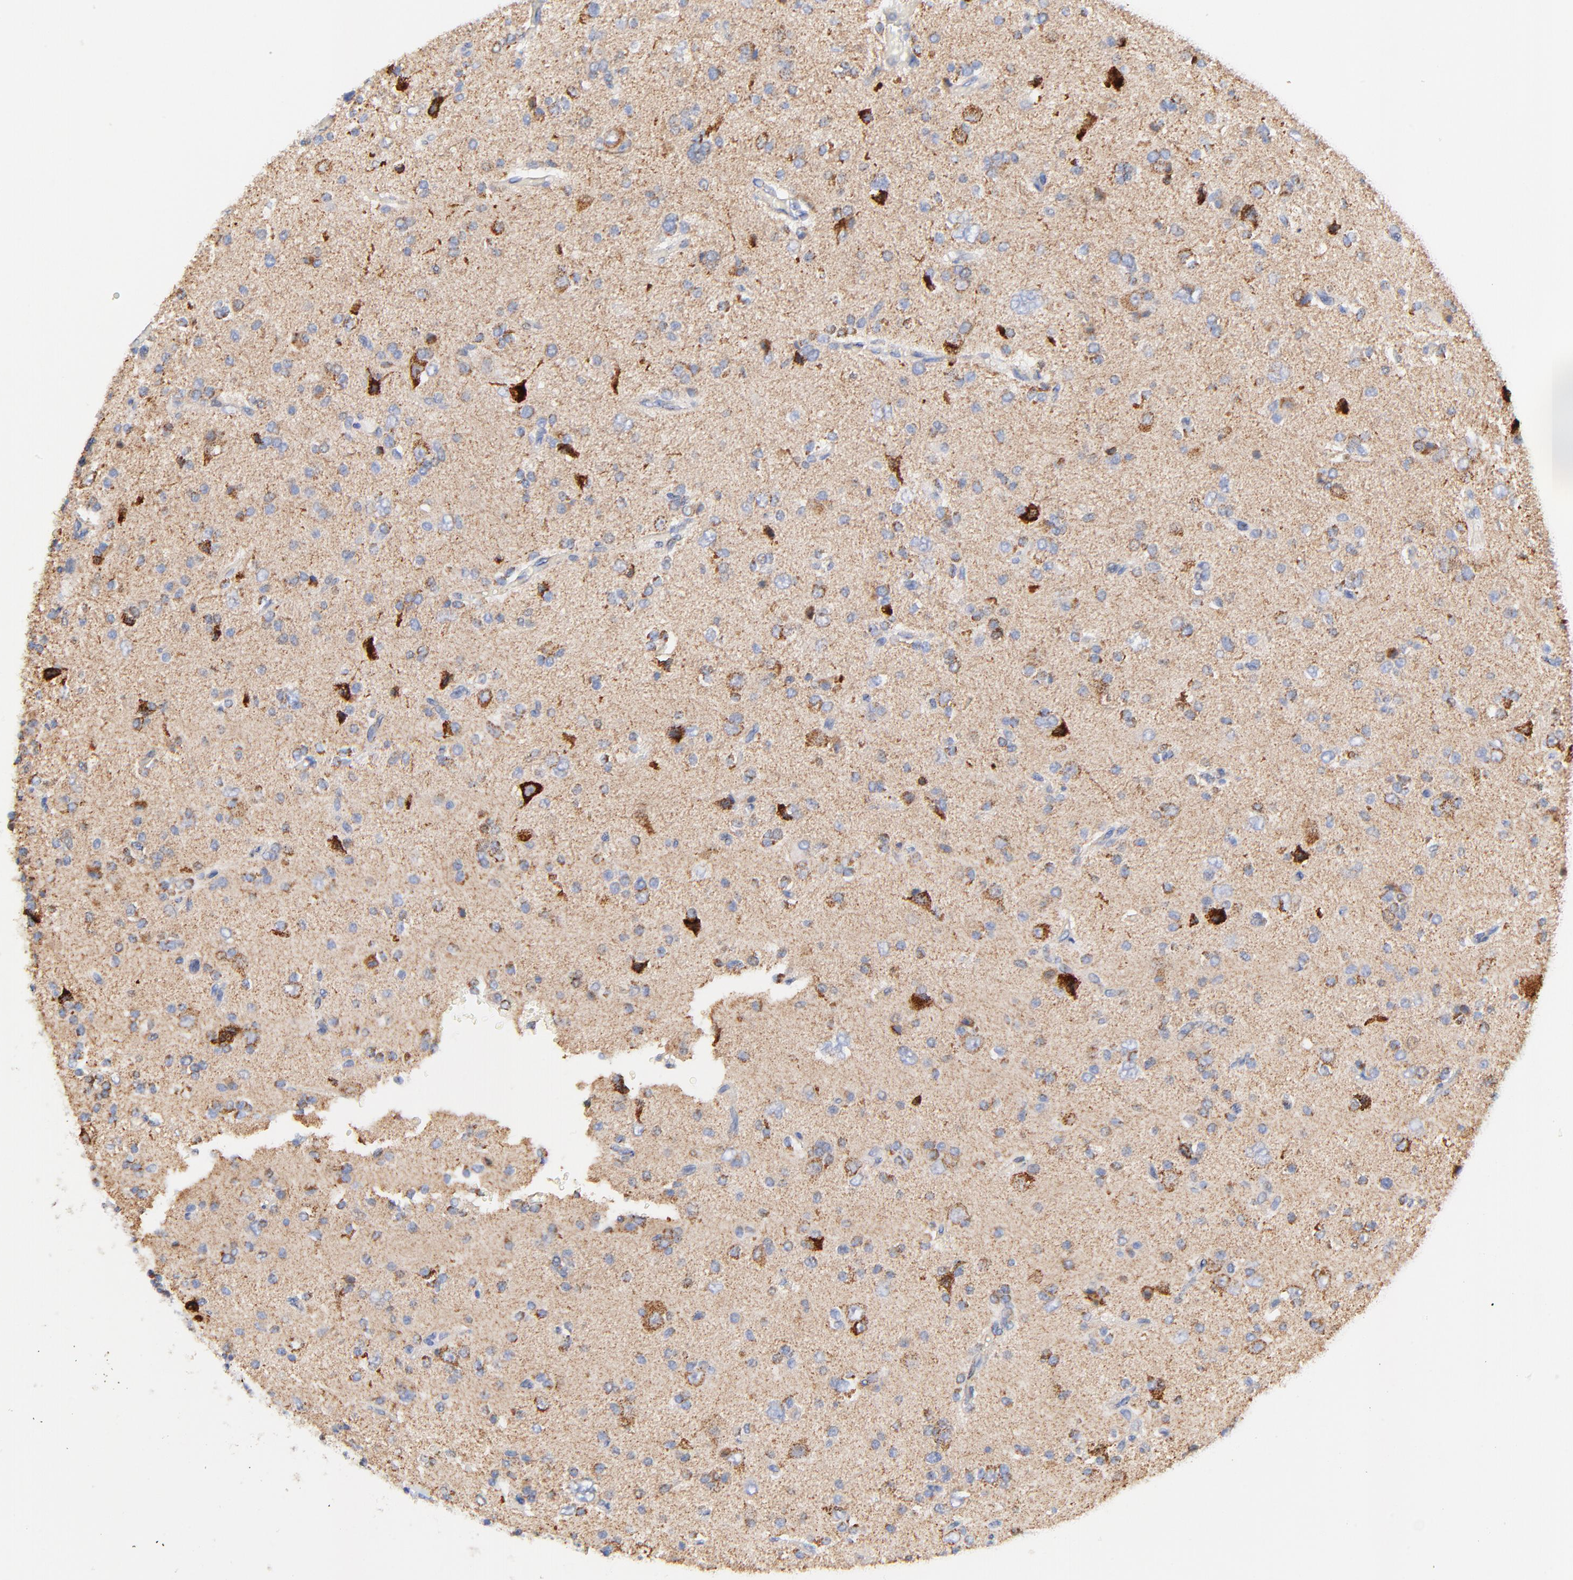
{"staining": {"intensity": "moderate", "quantity": "25%-75%", "location": "cytoplasmic/membranous"}, "tissue": "glioma", "cell_type": "Tumor cells", "image_type": "cancer", "snomed": [{"axis": "morphology", "description": "Glioma, malignant, High grade"}, {"axis": "topography", "description": "Brain"}], "caption": "This is a micrograph of IHC staining of glioma, which shows moderate staining in the cytoplasmic/membranous of tumor cells.", "gene": "ATP5F1D", "patient": {"sex": "male", "age": 47}}